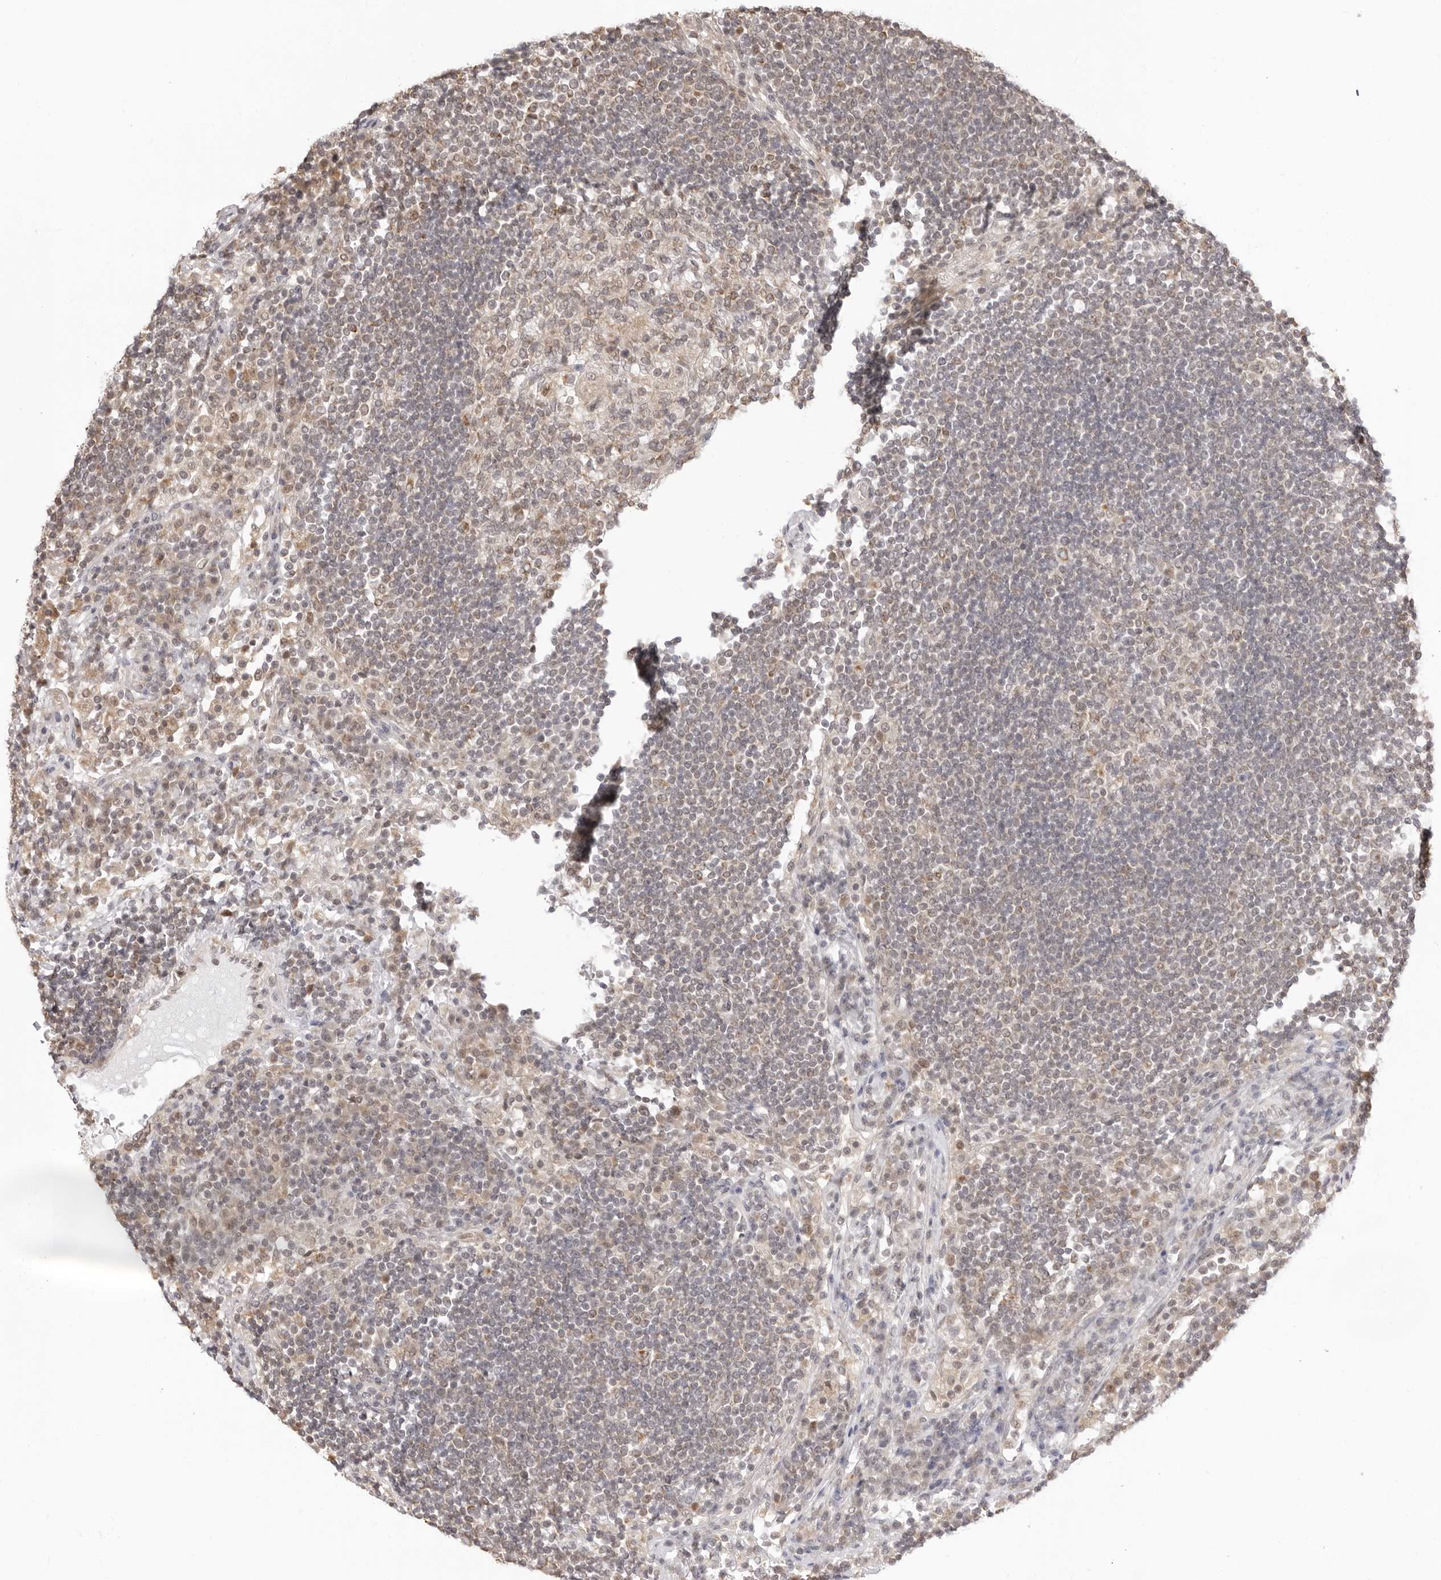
{"staining": {"intensity": "weak", "quantity": ">75%", "location": "cytoplasmic/membranous,nuclear"}, "tissue": "lymph node", "cell_type": "Germinal center cells", "image_type": "normal", "snomed": [{"axis": "morphology", "description": "Normal tissue, NOS"}, {"axis": "topography", "description": "Lymph node"}], "caption": "Germinal center cells demonstrate low levels of weak cytoplasmic/membranous,nuclear staining in about >75% of cells in unremarkable human lymph node. The protein is stained brown, and the nuclei are stained in blue (DAB (3,3'-diaminobenzidine) IHC with brightfield microscopy, high magnification).", "gene": "FDPS", "patient": {"sex": "female", "age": 53}}